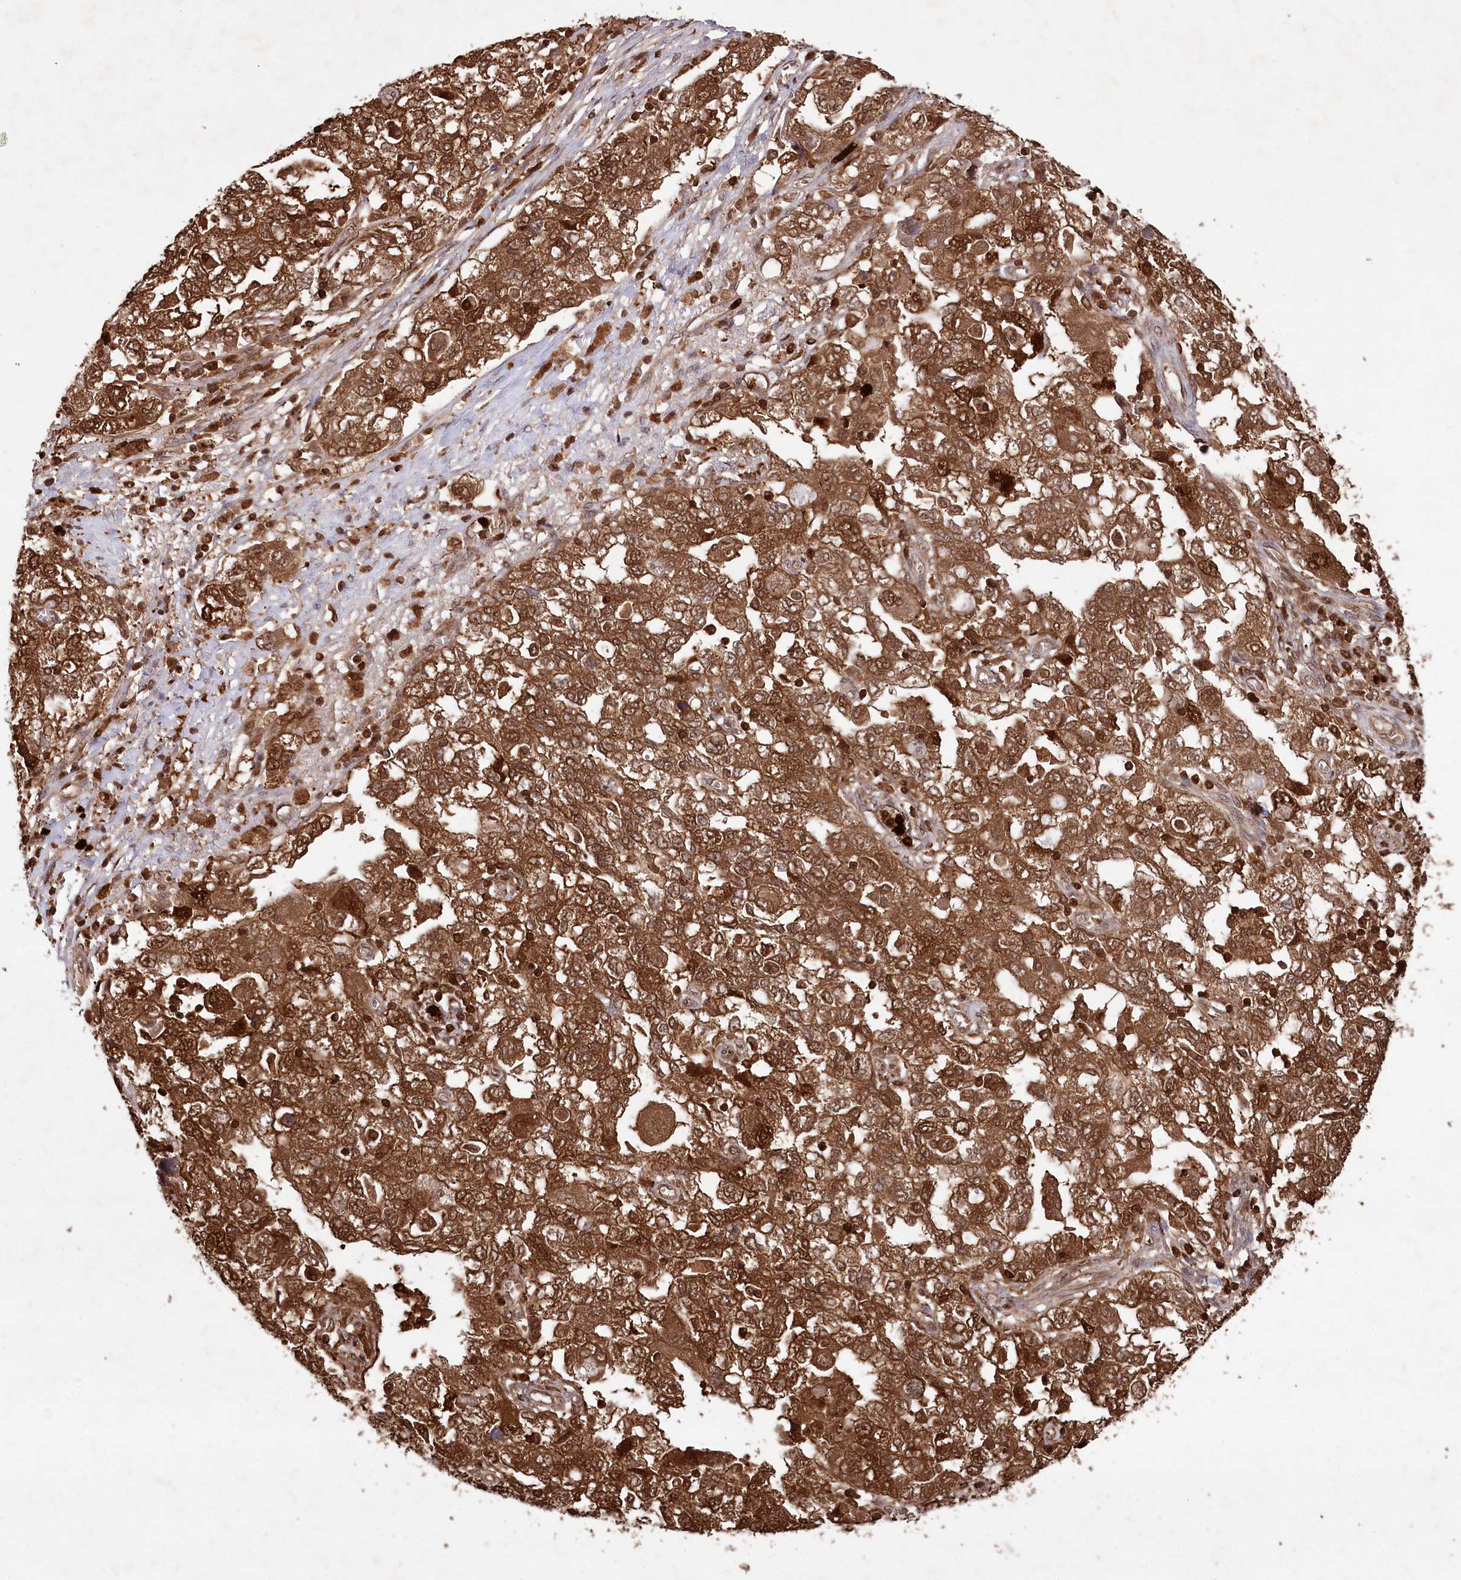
{"staining": {"intensity": "strong", "quantity": ">75%", "location": "cytoplasmic/membranous,nuclear"}, "tissue": "ovarian cancer", "cell_type": "Tumor cells", "image_type": "cancer", "snomed": [{"axis": "morphology", "description": "Carcinoma, NOS"}, {"axis": "morphology", "description": "Cystadenocarcinoma, serous, NOS"}, {"axis": "topography", "description": "Ovary"}], "caption": "The immunohistochemical stain labels strong cytoplasmic/membranous and nuclear positivity in tumor cells of ovarian cancer (serous cystadenocarcinoma) tissue.", "gene": "LSG1", "patient": {"sex": "female", "age": 69}}